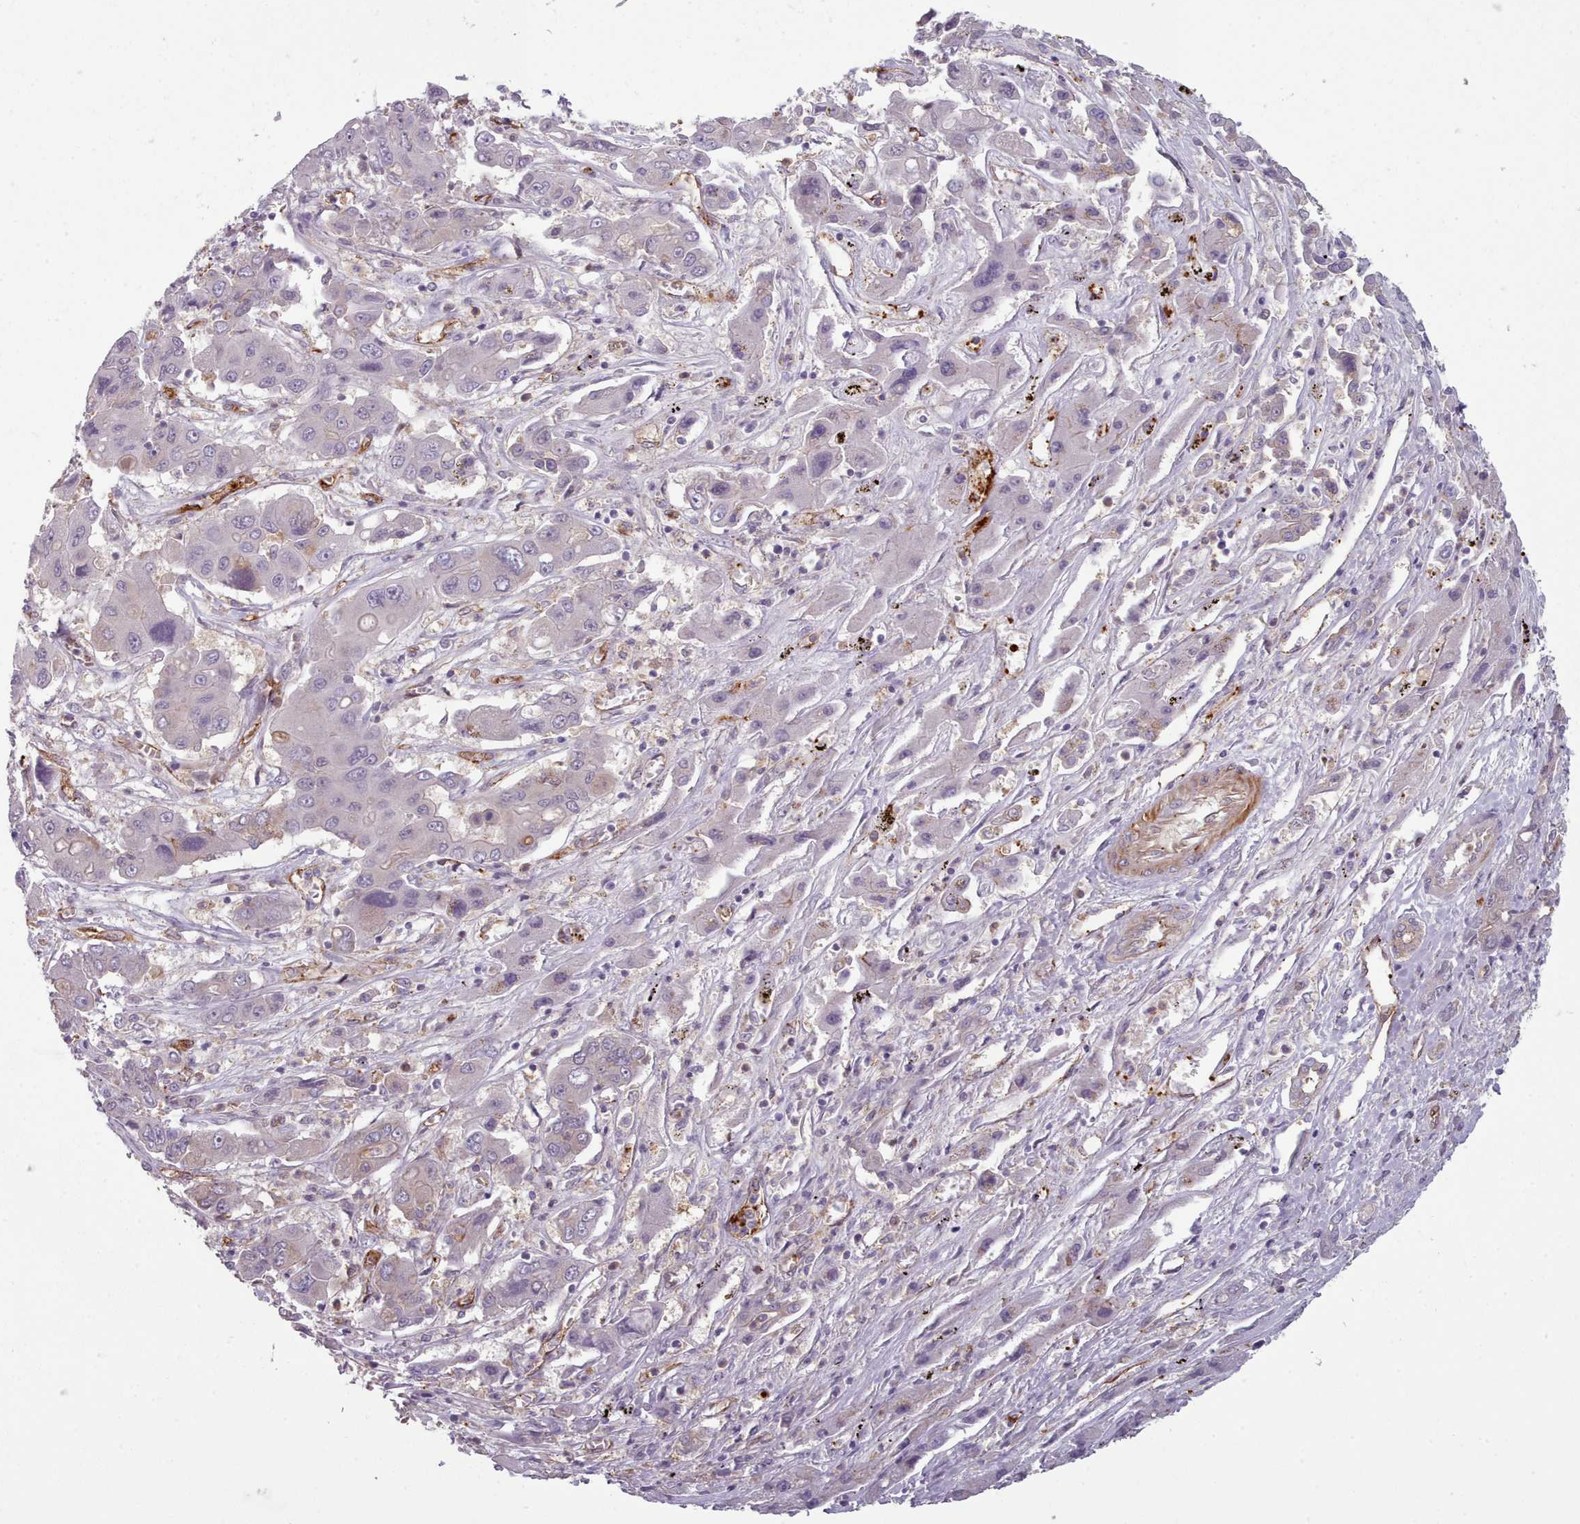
{"staining": {"intensity": "negative", "quantity": "none", "location": "none"}, "tissue": "liver cancer", "cell_type": "Tumor cells", "image_type": "cancer", "snomed": [{"axis": "morphology", "description": "Cholangiocarcinoma"}, {"axis": "topography", "description": "Liver"}], "caption": "Immunohistochemical staining of cholangiocarcinoma (liver) demonstrates no significant expression in tumor cells. Brightfield microscopy of immunohistochemistry stained with DAB (3,3'-diaminobenzidine) (brown) and hematoxylin (blue), captured at high magnification.", "gene": "CD300LF", "patient": {"sex": "male", "age": 67}}